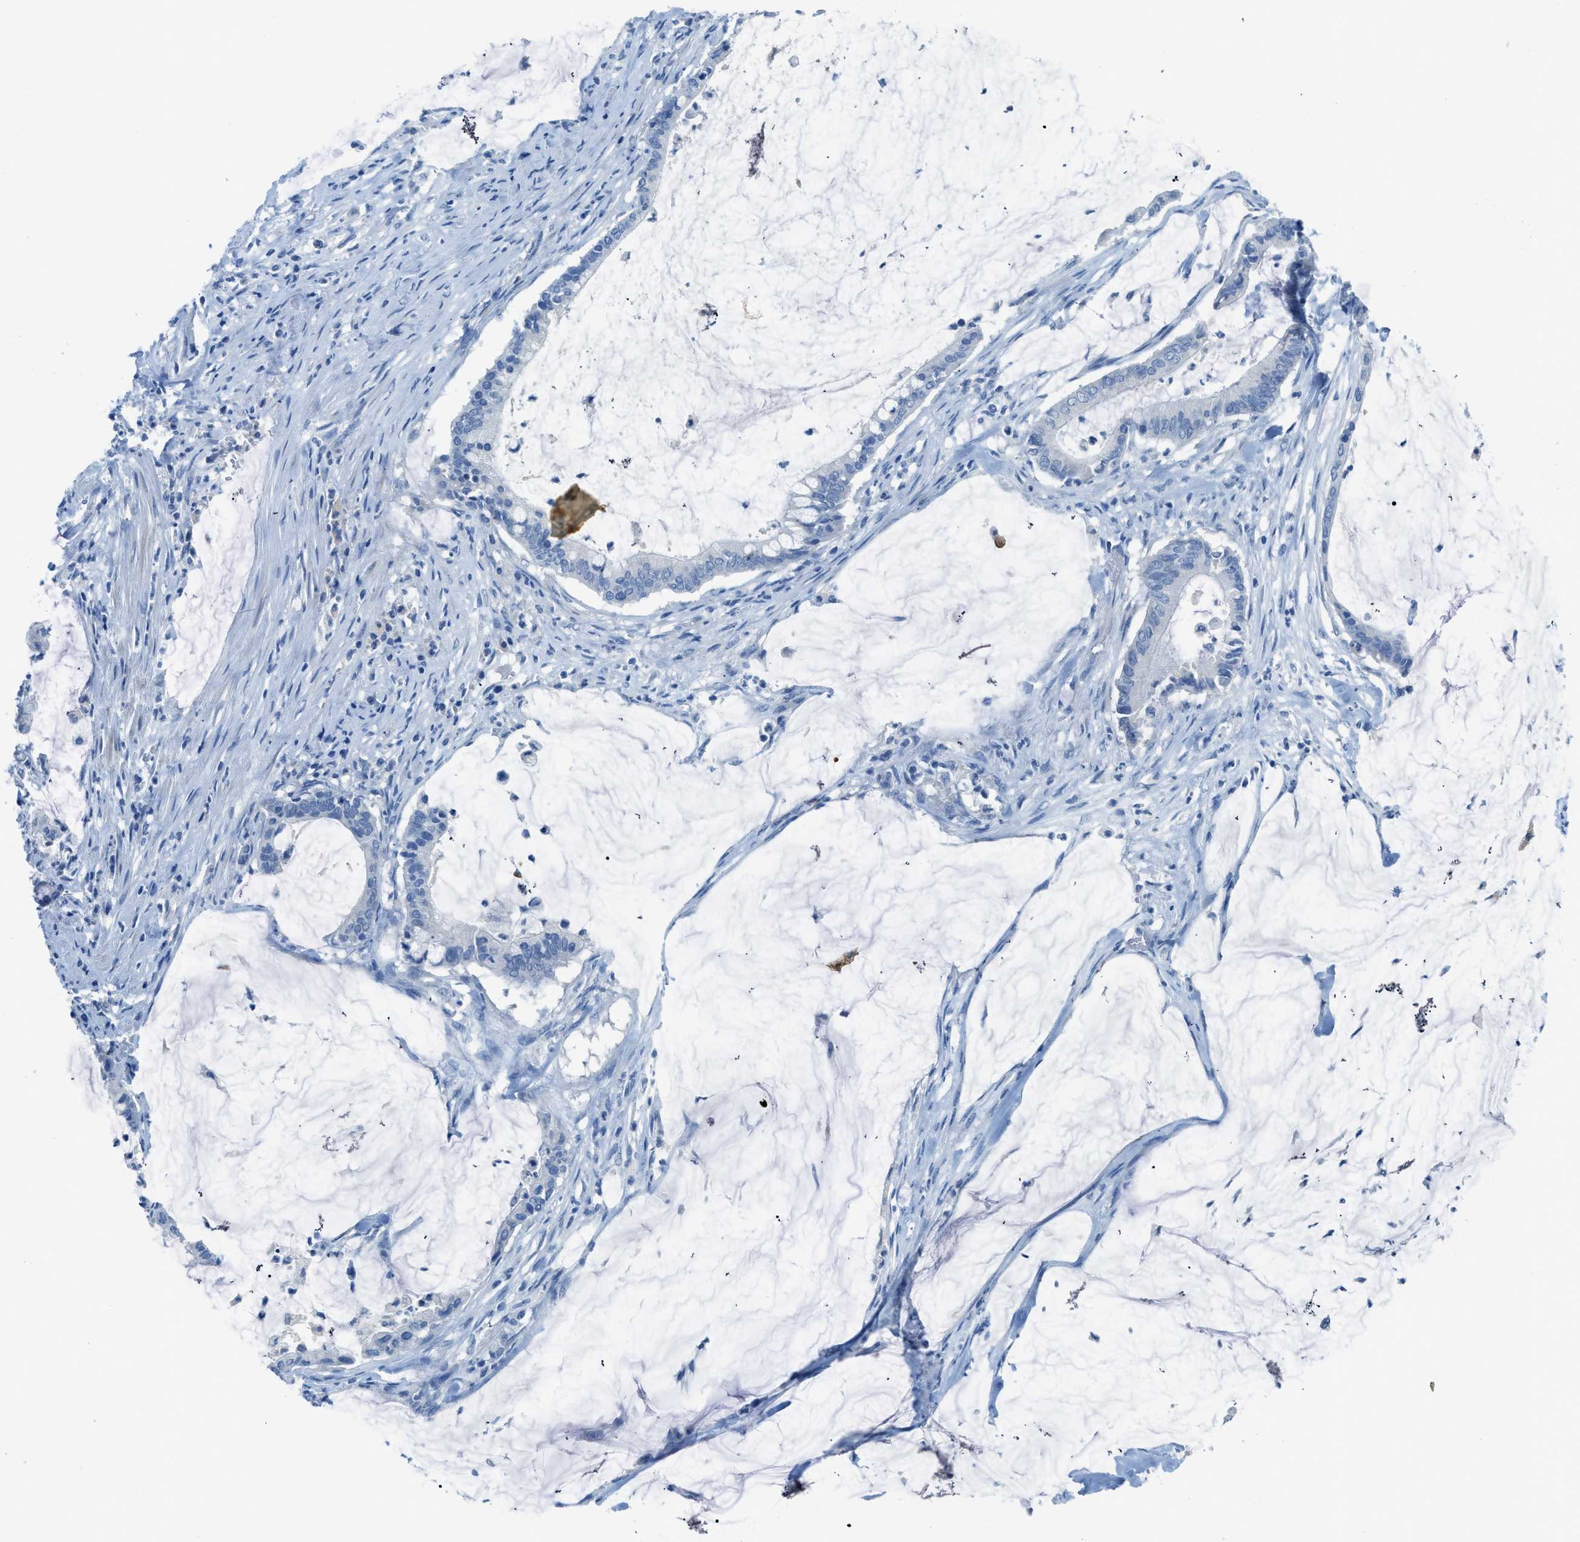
{"staining": {"intensity": "negative", "quantity": "none", "location": "none"}, "tissue": "pancreatic cancer", "cell_type": "Tumor cells", "image_type": "cancer", "snomed": [{"axis": "morphology", "description": "Adenocarcinoma, NOS"}, {"axis": "topography", "description": "Pancreas"}], "caption": "Protein analysis of pancreatic cancer (adenocarcinoma) demonstrates no significant staining in tumor cells.", "gene": "ACAN", "patient": {"sex": "male", "age": 41}}